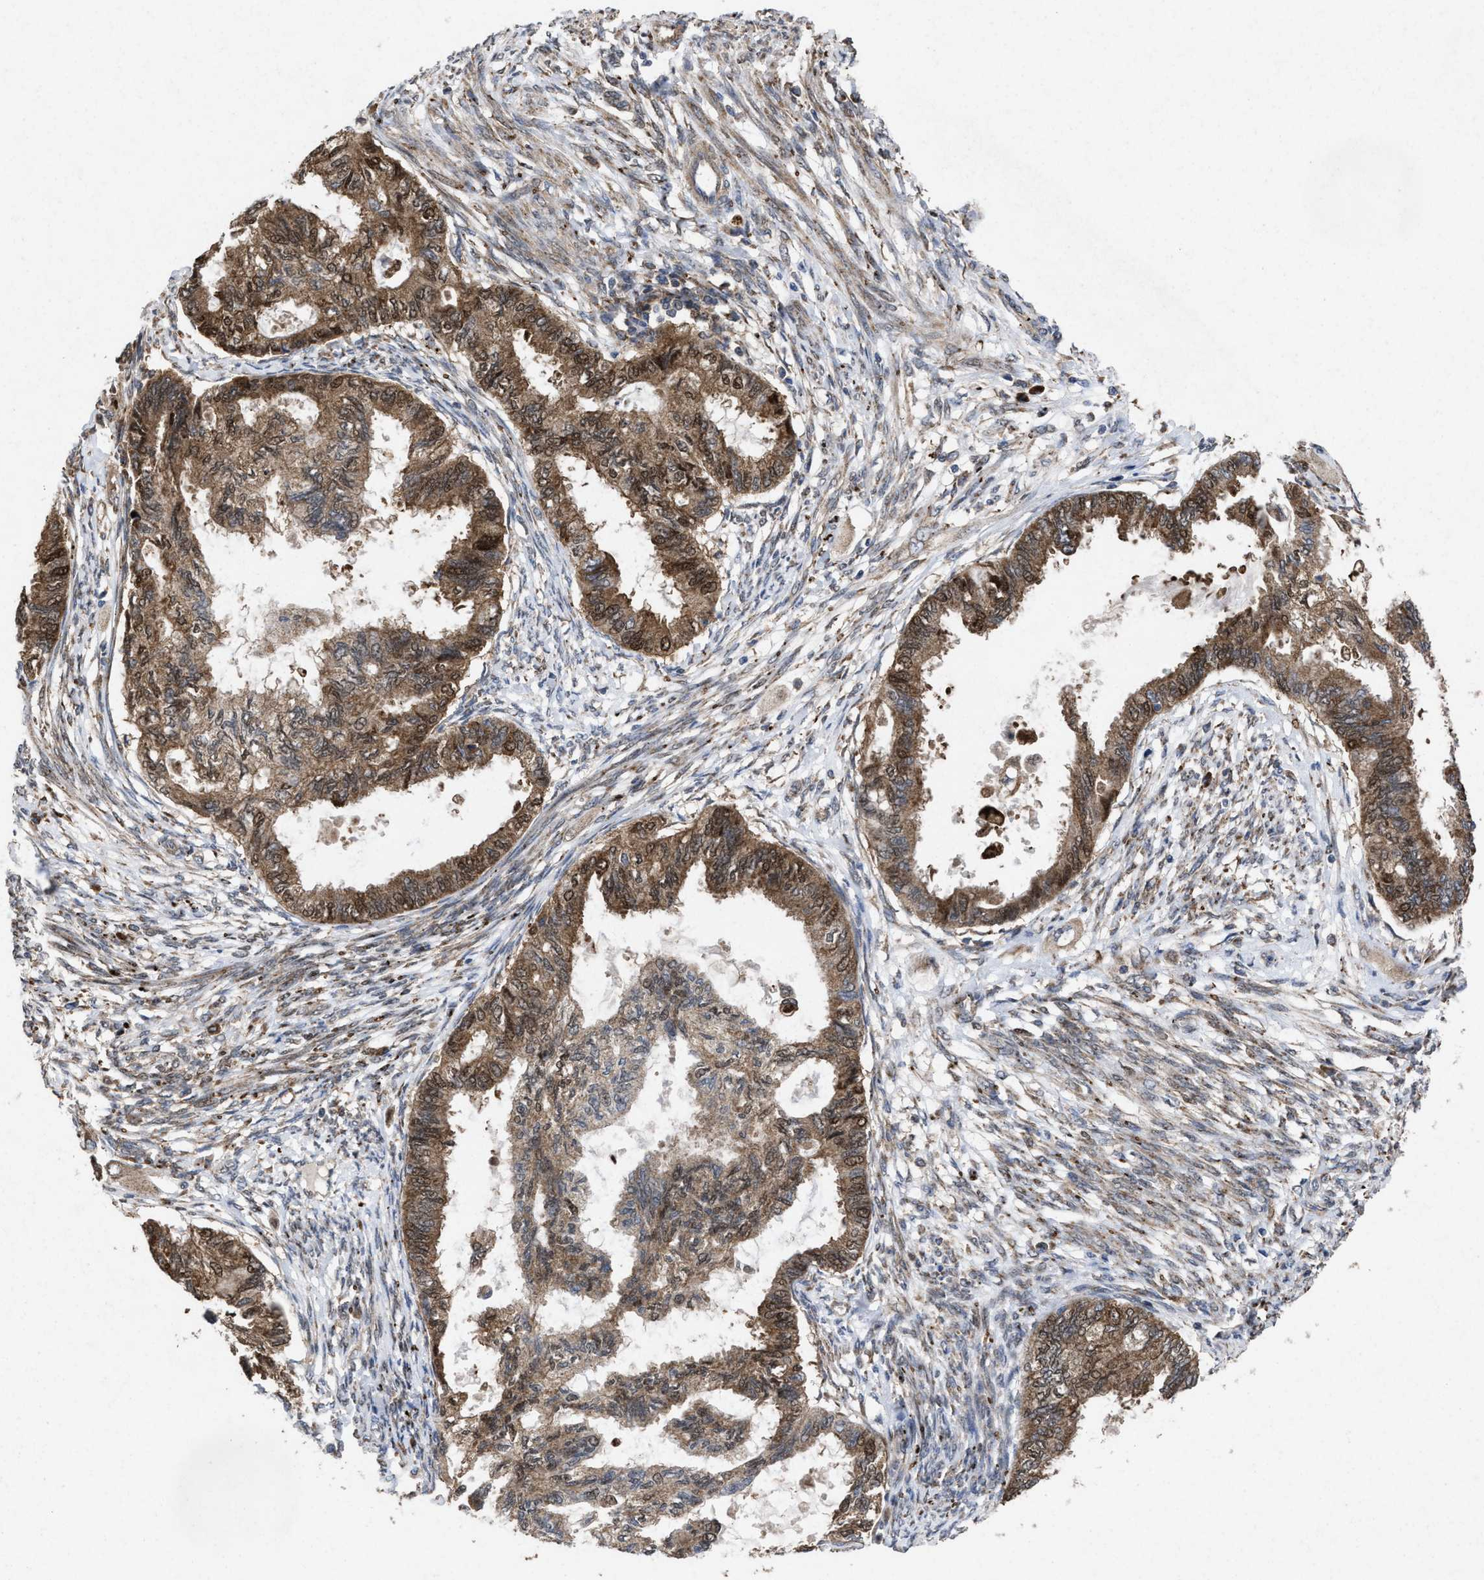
{"staining": {"intensity": "moderate", "quantity": ">75%", "location": "cytoplasmic/membranous"}, "tissue": "cervical cancer", "cell_type": "Tumor cells", "image_type": "cancer", "snomed": [{"axis": "morphology", "description": "Normal tissue, NOS"}, {"axis": "morphology", "description": "Adenocarcinoma, NOS"}, {"axis": "topography", "description": "Cervix"}, {"axis": "topography", "description": "Endometrium"}], "caption": "Moderate cytoplasmic/membranous protein positivity is identified in about >75% of tumor cells in adenocarcinoma (cervical).", "gene": "MSI2", "patient": {"sex": "female", "age": 86}}